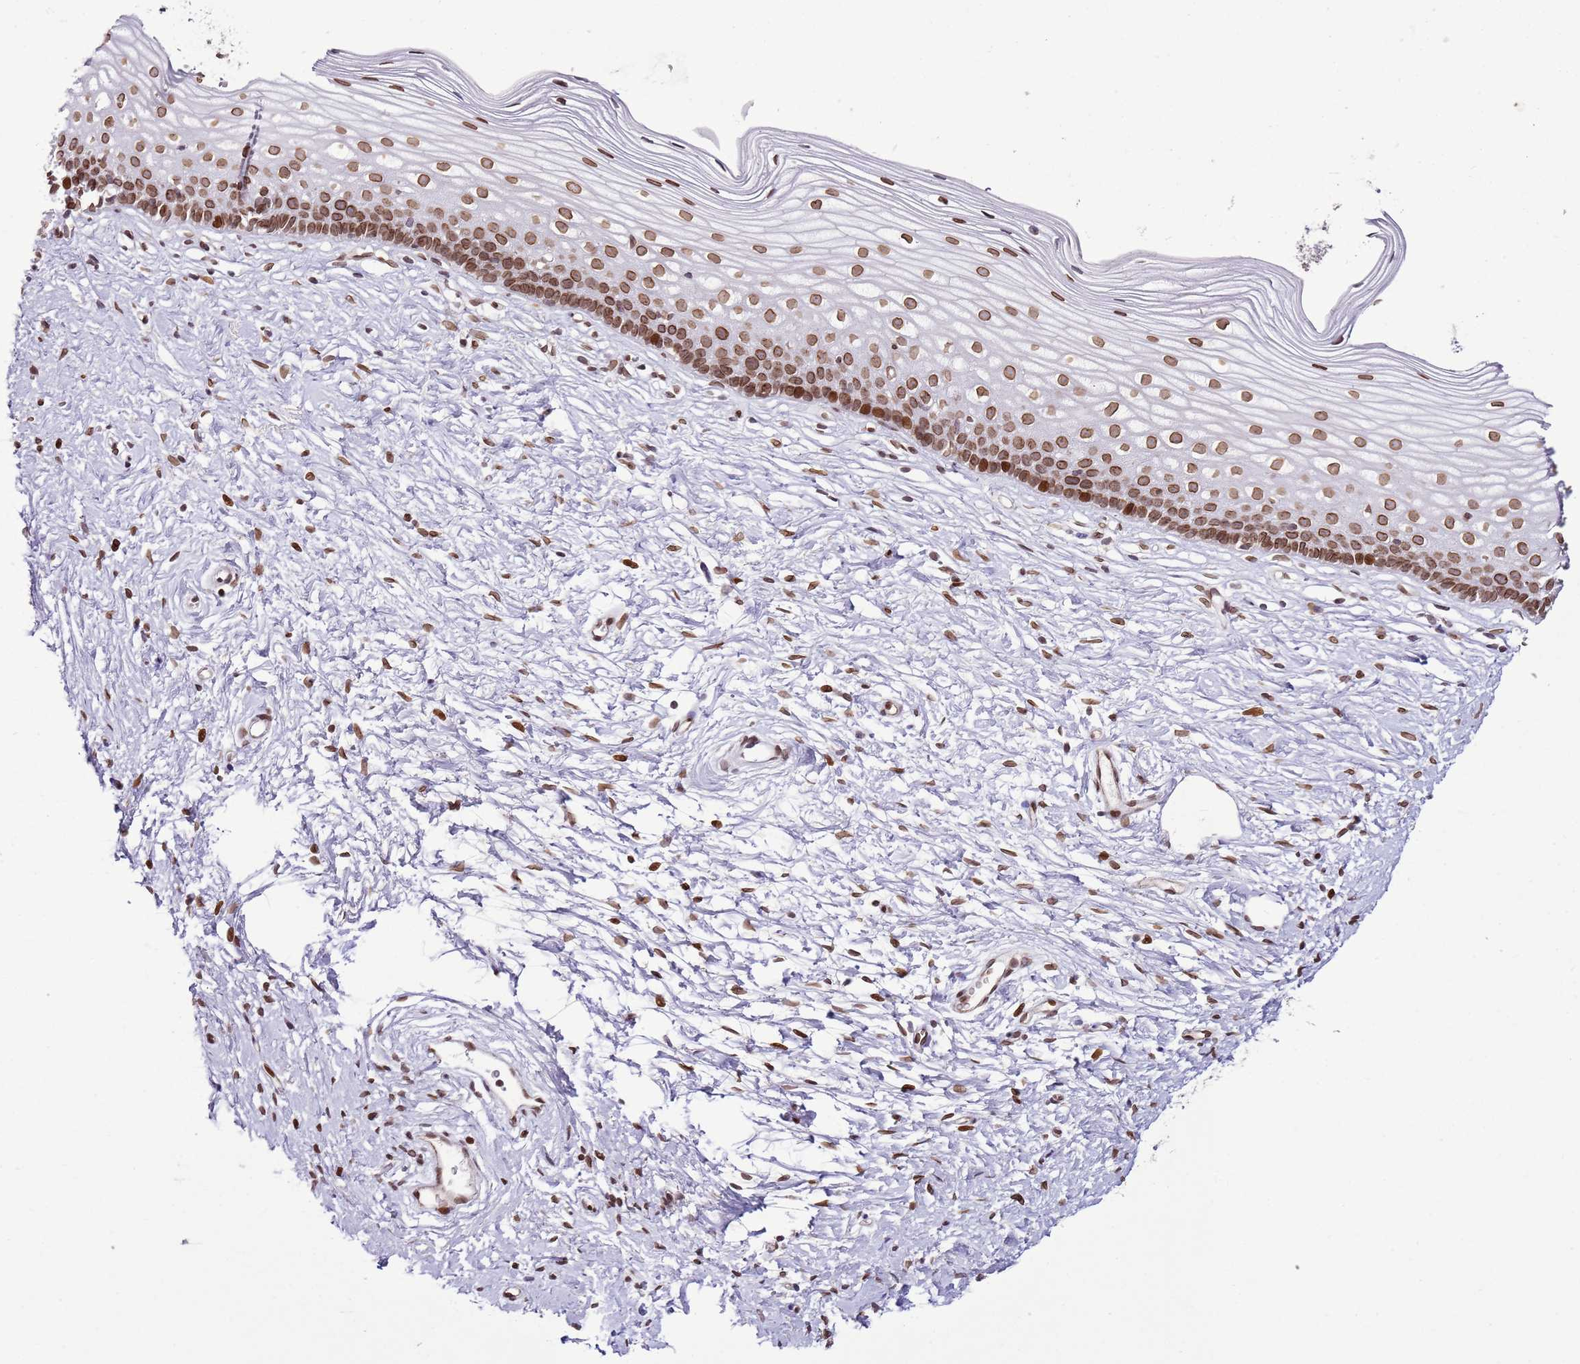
{"staining": {"intensity": "moderate", "quantity": ">75%", "location": "cytoplasmic/membranous,nuclear"}, "tissue": "cervix", "cell_type": "Glandular cells", "image_type": "normal", "snomed": [{"axis": "morphology", "description": "Normal tissue, NOS"}, {"axis": "topography", "description": "Cervix"}], "caption": "DAB (3,3'-diaminobenzidine) immunohistochemical staining of benign human cervix exhibits moderate cytoplasmic/membranous,nuclear protein positivity in about >75% of glandular cells. (DAB (3,3'-diaminobenzidine) IHC, brown staining for protein, blue staining for nuclei).", "gene": "POU6F1", "patient": {"sex": "female", "age": 40}}